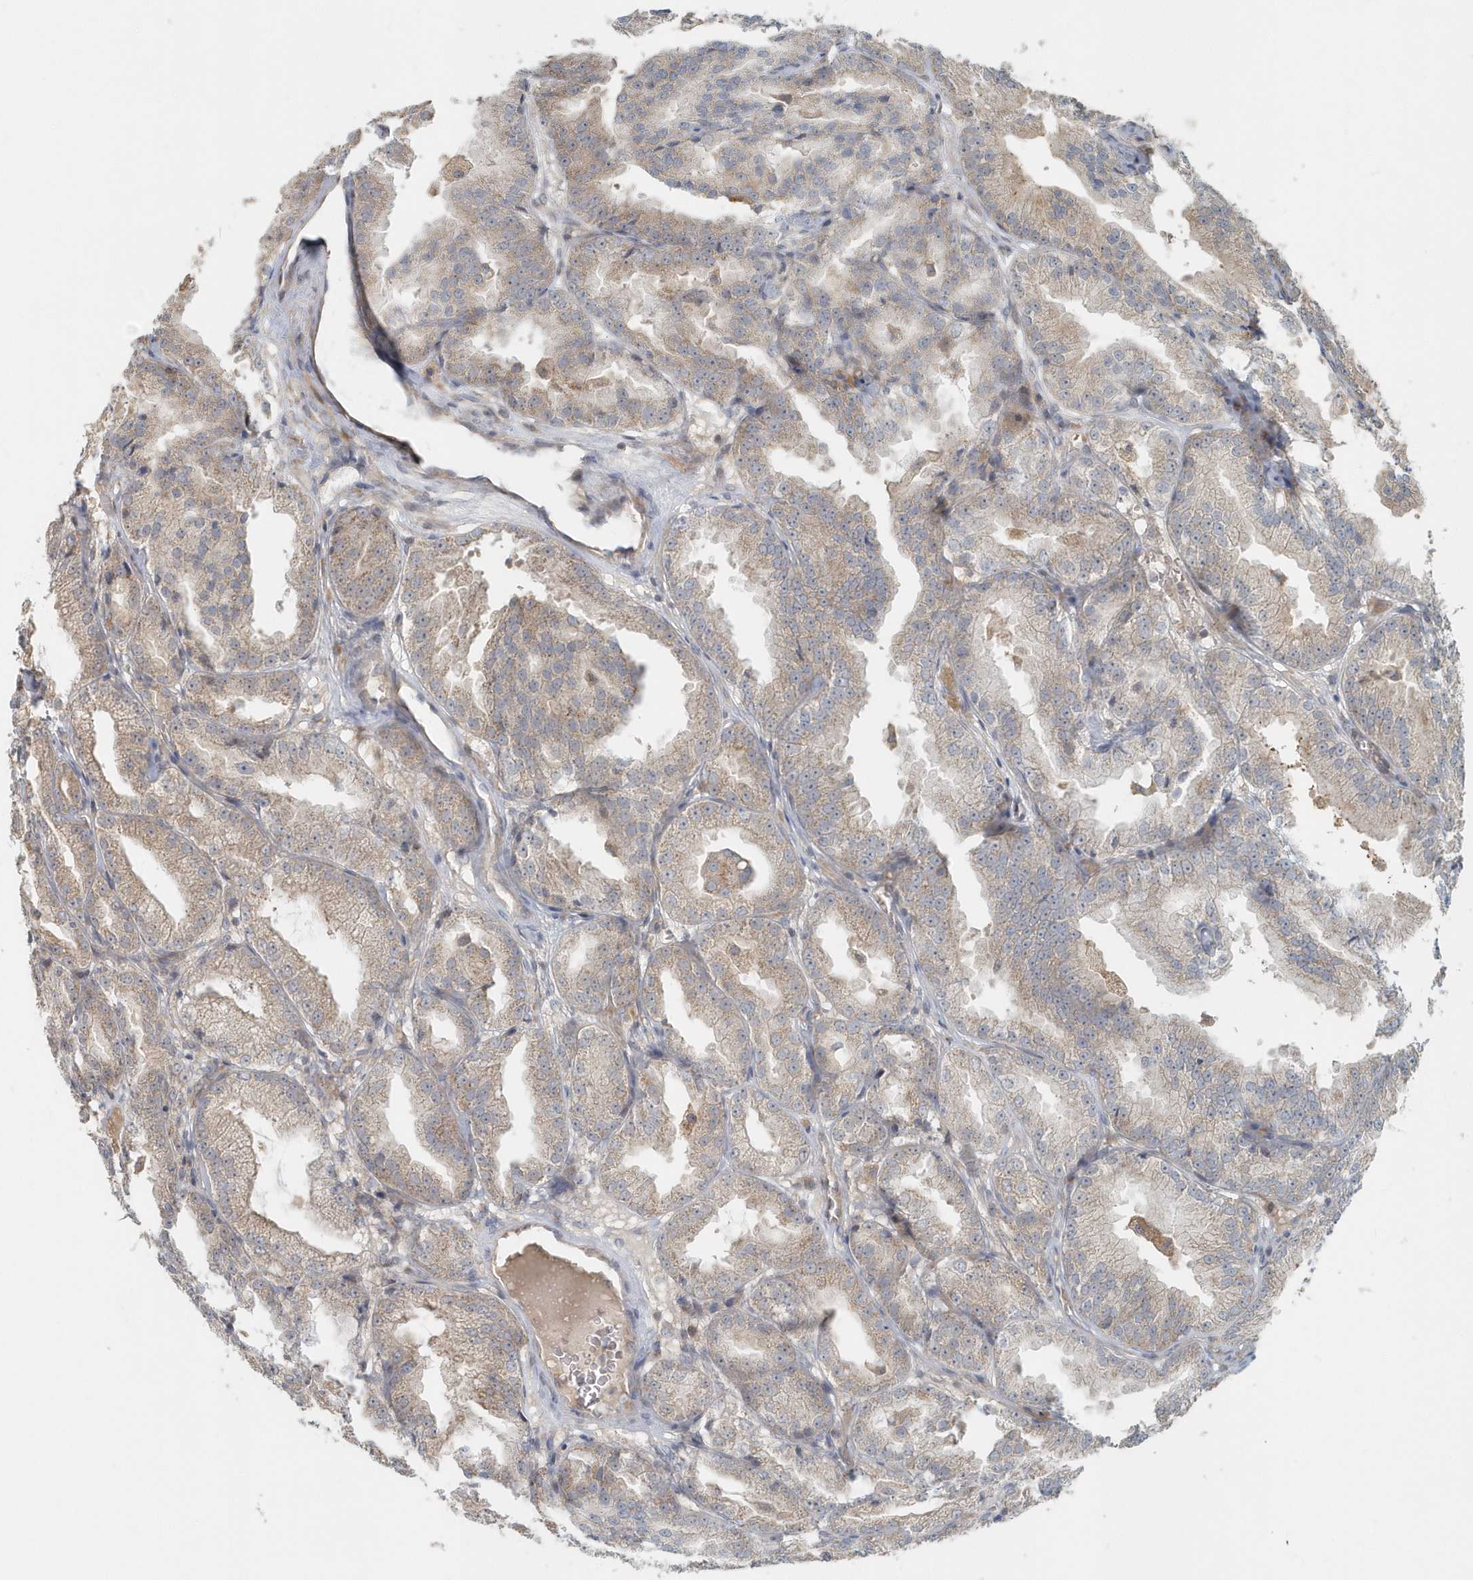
{"staining": {"intensity": "weak", "quantity": "25%-75%", "location": "cytoplasmic/membranous"}, "tissue": "prostate cancer", "cell_type": "Tumor cells", "image_type": "cancer", "snomed": [{"axis": "morphology", "description": "Adenocarcinoma, High grade"}, {"axis": "topography", "description": "Prostate"}], "caption": "DAB immunohistochemical staining of human prostate cancer (adenocarcinoma (high-grade)) shows weak cytoplasmic/membranous protein staining in approximately 25%-75% of tumor cells. Nuclei are stained in blue.", "gene": "MMUT", "patient": {"sex": "male", "age": 61}}